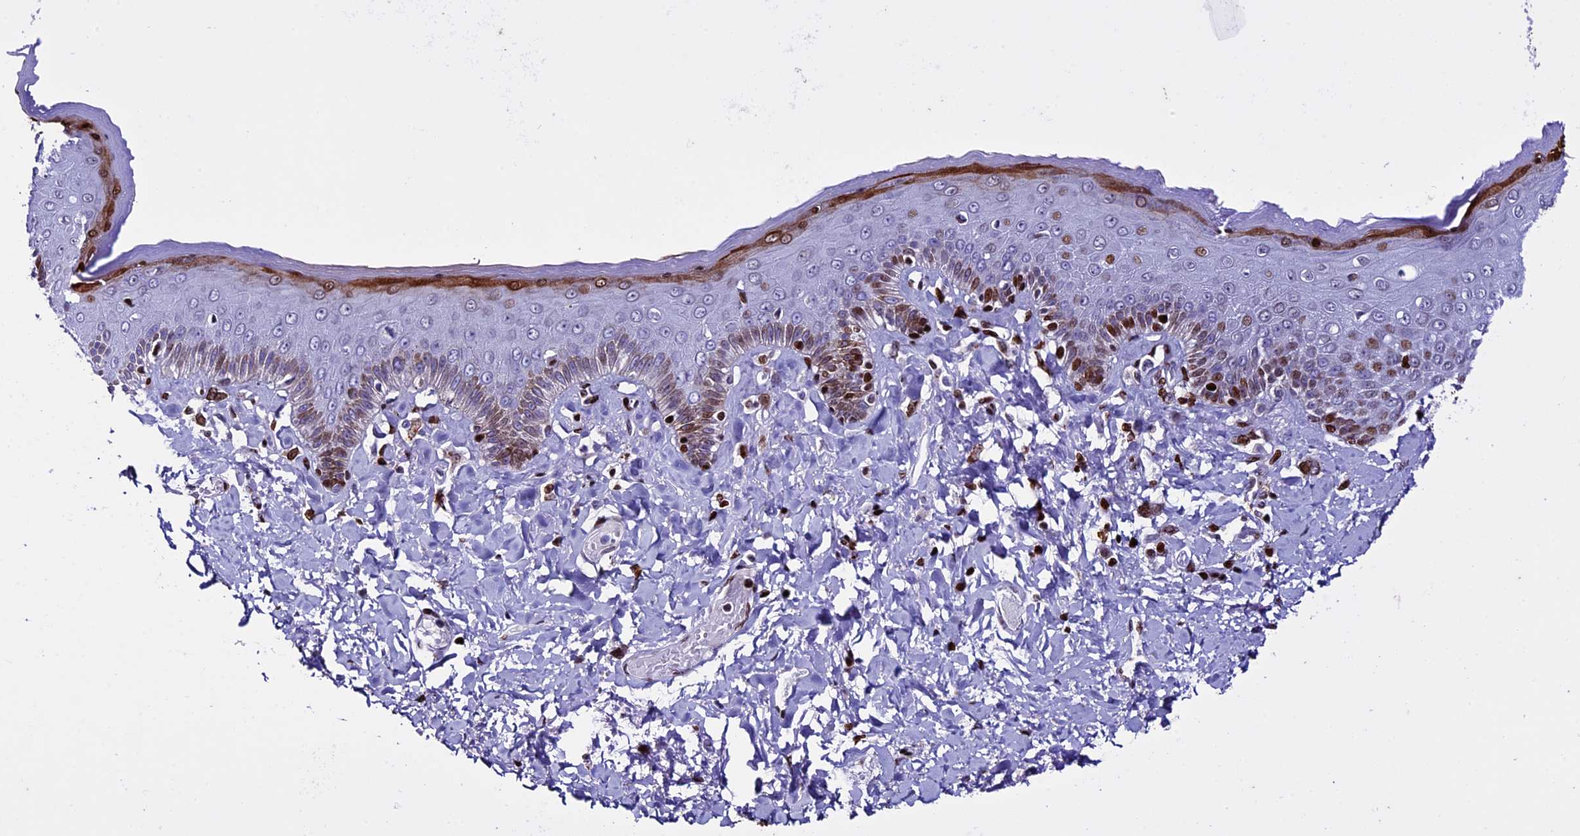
{"staining": {"intensity": "strong", "quantity": "25%-75%", "location": "cytoplasmic/membranous,nuclear"}, "tissue": "skin", "cell_type": "Epidermal cells", "image_type": "normal", "snomed": [{"axis": "morphology", "description": "Normal tissue, NOS"}, {"axis": "topography", "description": "Anal"}], "caption": "Immunohistochemical staining of unremarkable skin reveals high levels of strong cytoplasmic/membranous,nuclear staining in about 25%-75% of epidermal cells. Nuclei are stained in blue.", "gene": "BTBD3", "patient": {"sex": "male", "age": 69}}